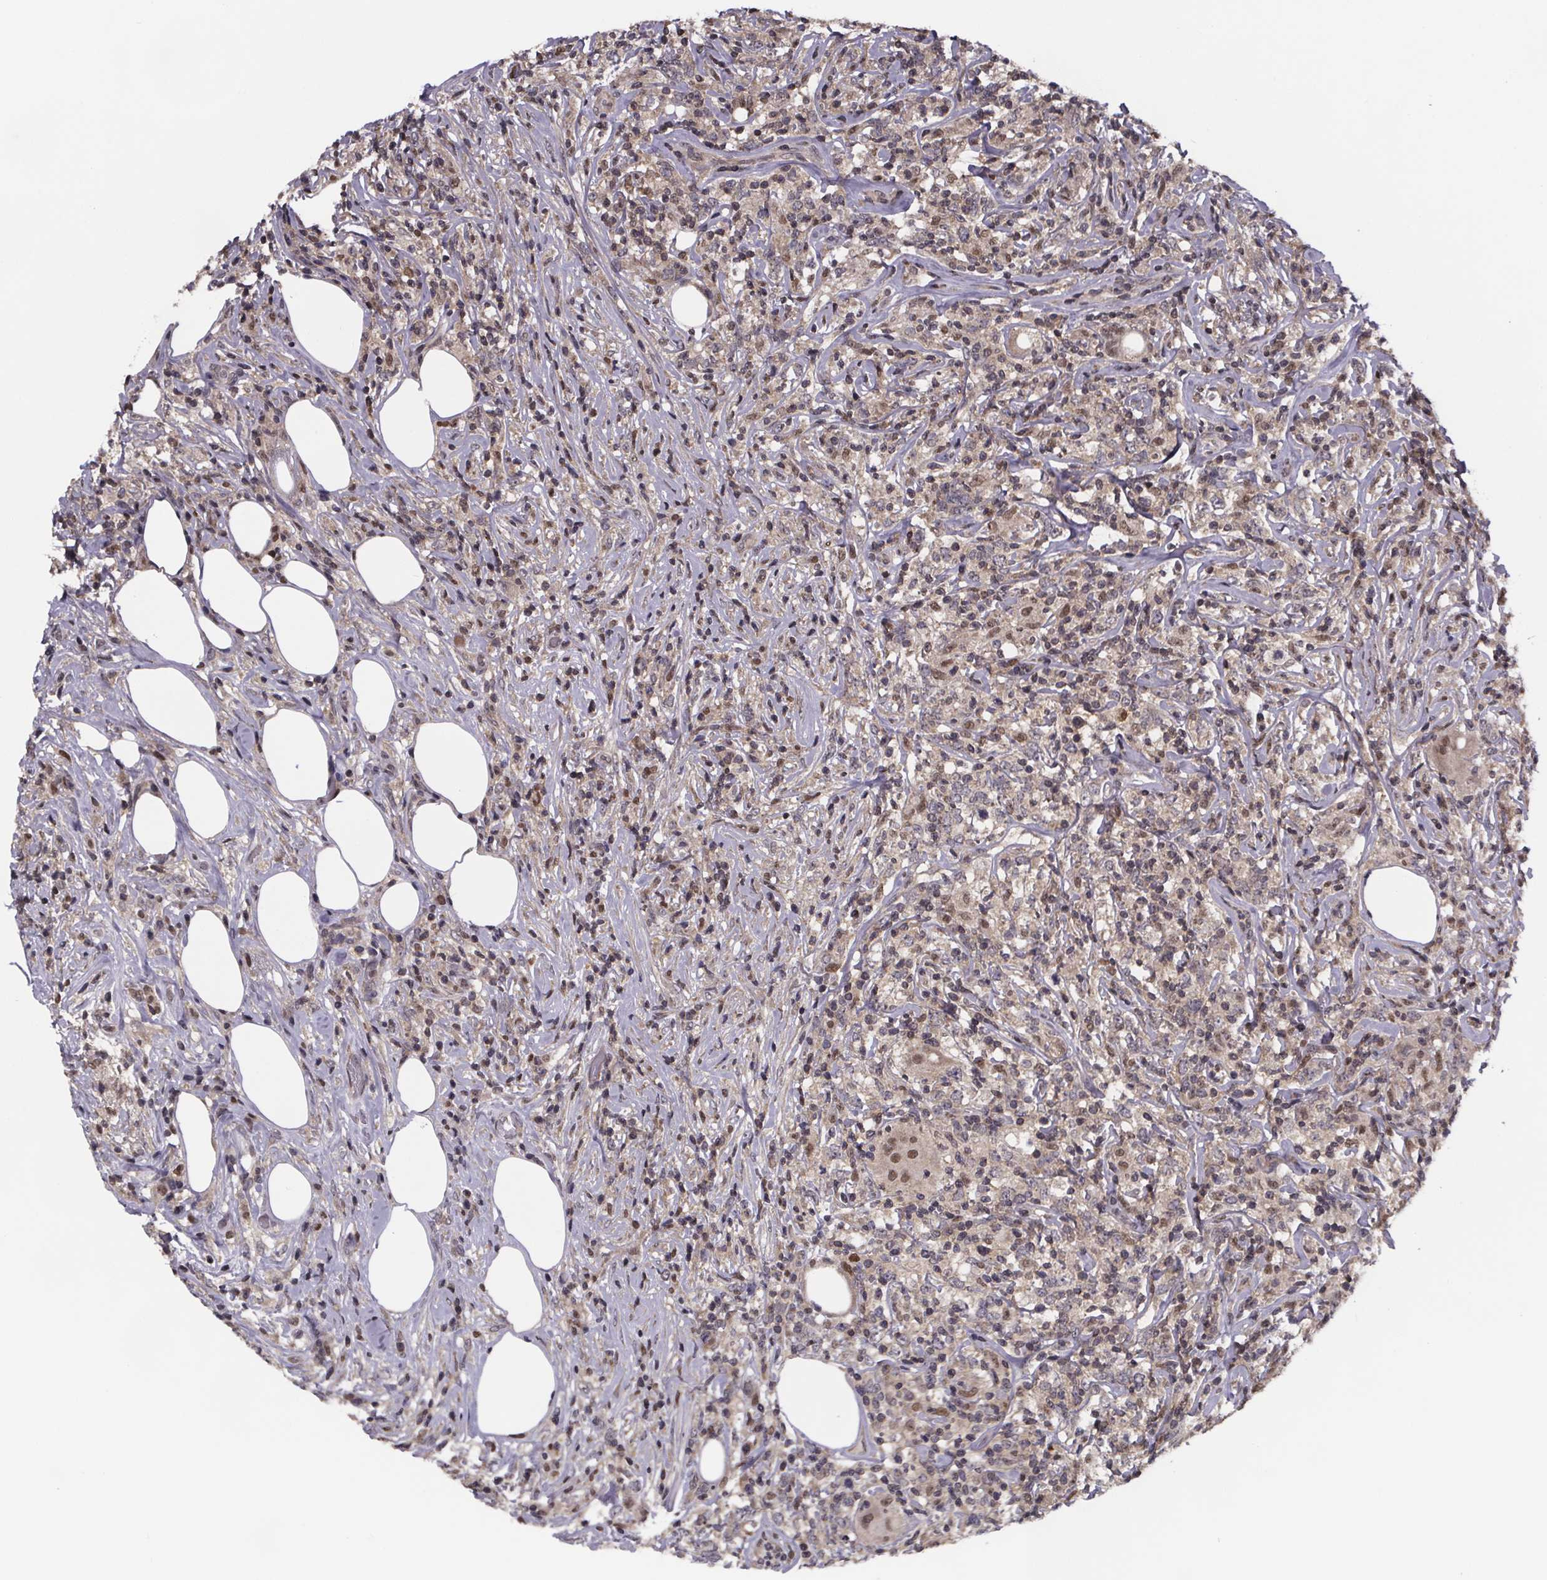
{"staining": {"intensity": "weak", "quantity": "<25%", "location": "nuclear"}, "tissue": "lymphoma", "cell_type": "Tumor cells", "image_type": "cancer", "snomed": [{"axis": "morphology", "description": "Malignant lymphoma, non-Hodgkin's type, High grade"}, {"axis": "topography", "description": "Lymph node"}], "caption": "Immunohistochemical staining of high-grade malignant lymphoma, non-Hodgkin's type exhibits no significant positivity in tumor cells.", "gene": "FN3KRP", "patient": {"sex": "female", "age": 84}}